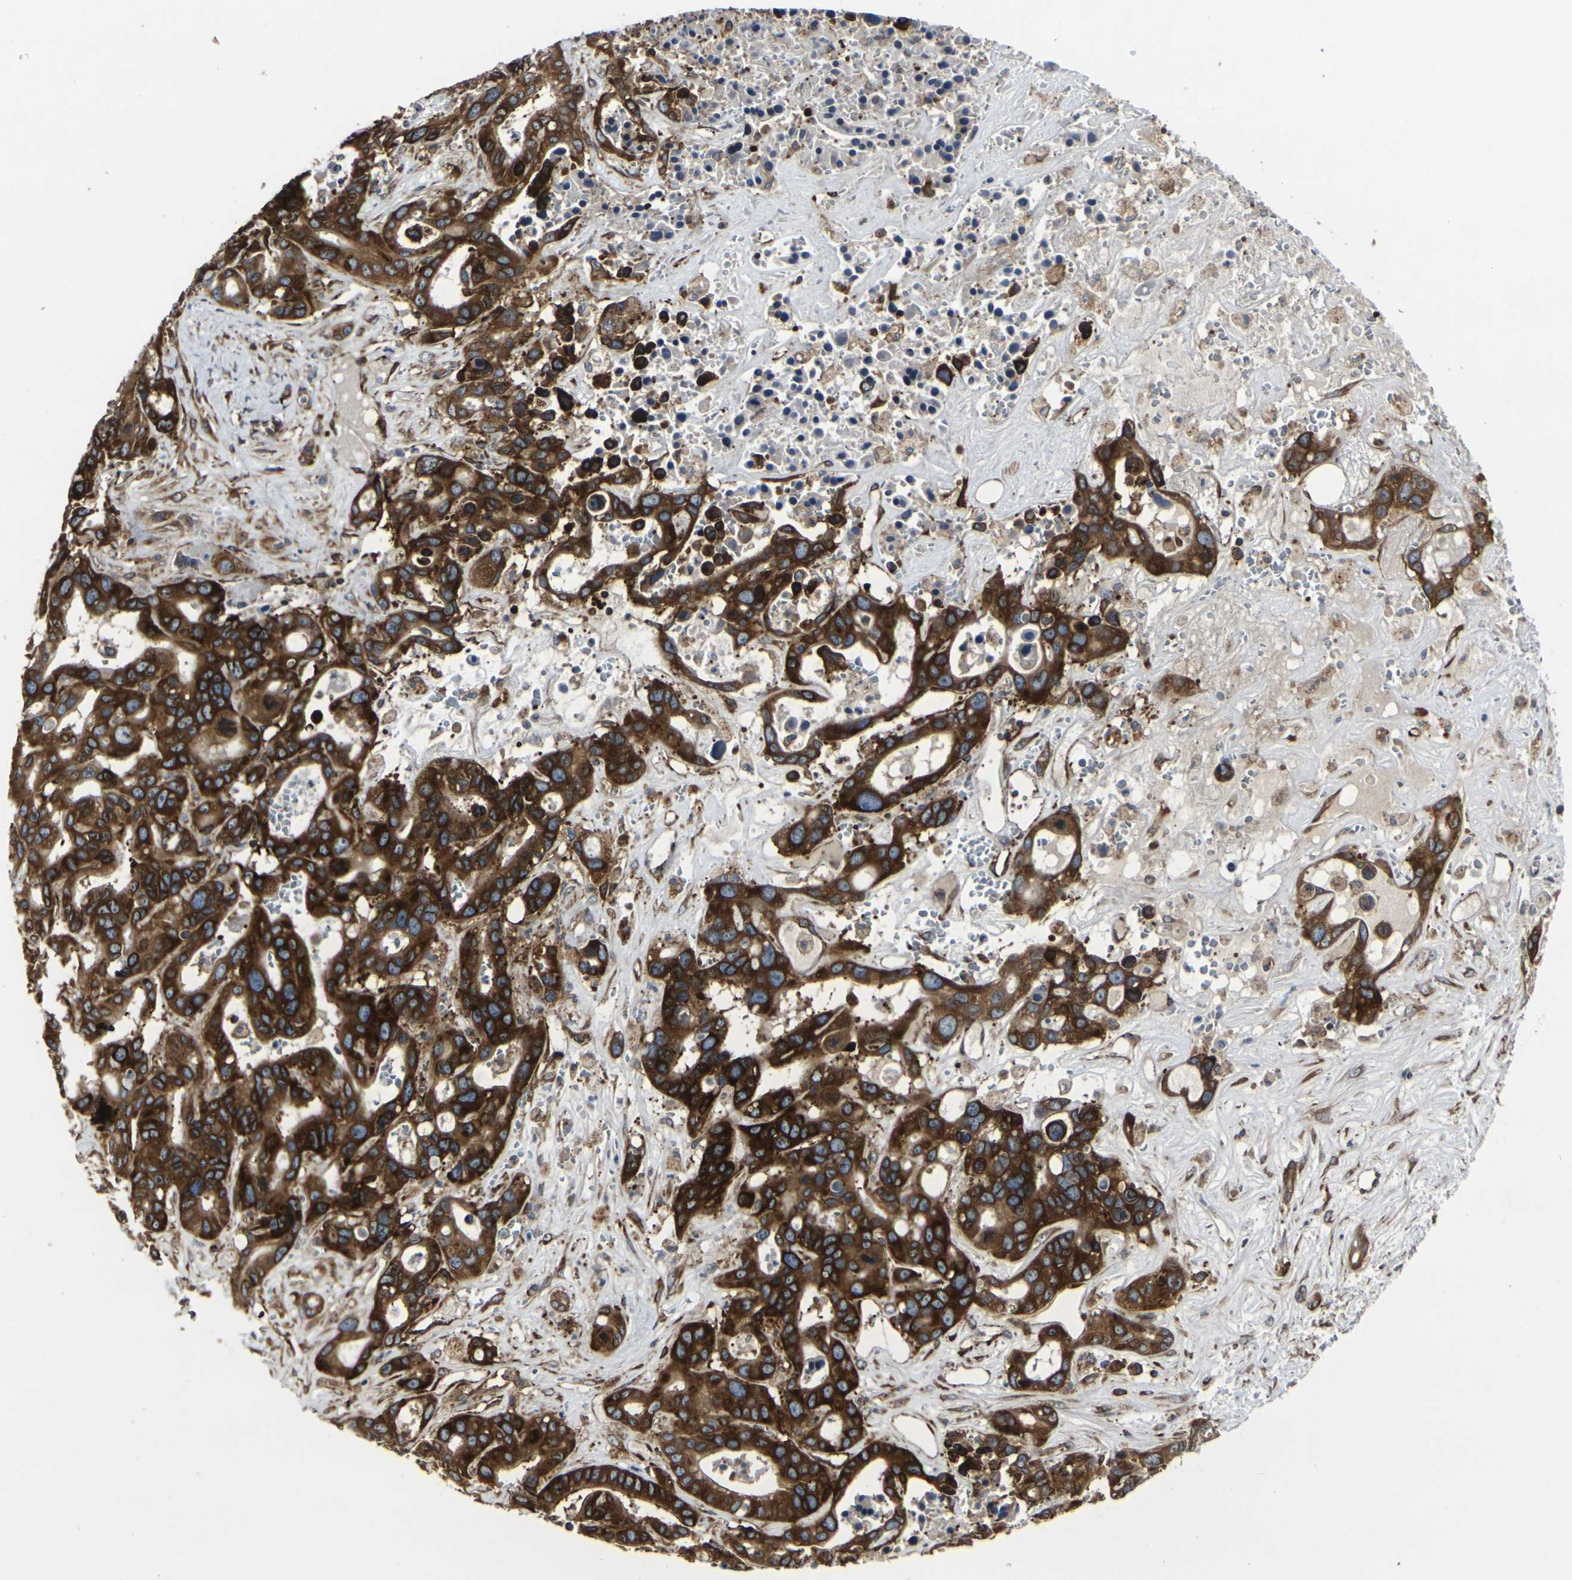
{"staining": {"intensity": "strong", "quantity": ">75%", "location": "cytoplasmic/membranous"}, "tissue": "liver cancer", "cell_type": "Tumor cells", "image_type": "cancer", "snomed": [{"axis": "morphology", "description": "Cholangiocarcinoma"}, {"axis": "topography", "description": "Liver"}], "caption": "Cholangiocarcinoma (liver) stained for a protein (brown) displays strong cytoplasmic/membranous positive staining in about >75% of tumor cells.", "gene": "MARCHF2", "patient": {"sex": "female", "age": 65}}